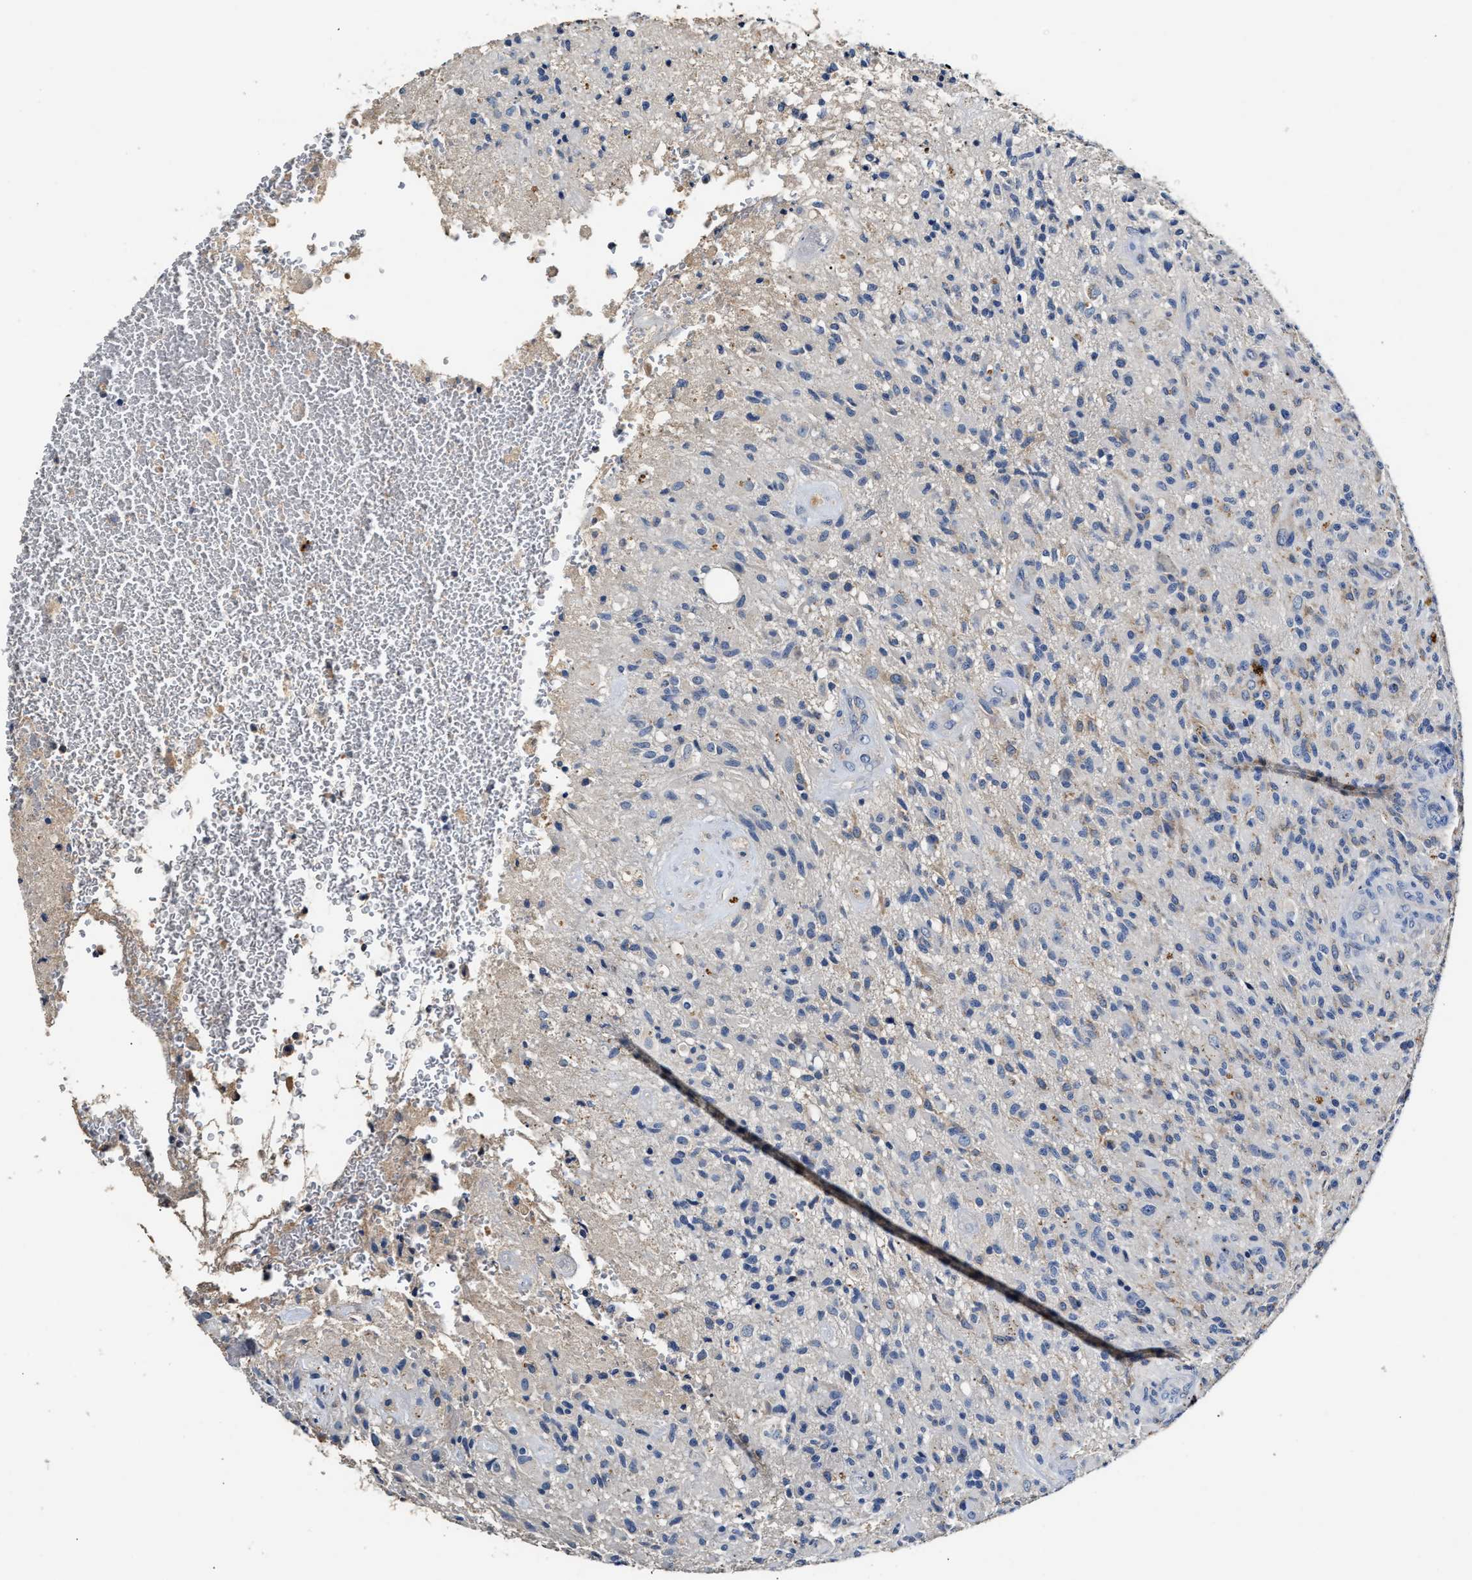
{"staining": {"intensity": "negative", "quantity": "none", "location": "none"}, "tissue": "glioma", "cell_type": "Tumor cells", "image_type": "cancer", "snomed": [{"axis": "morphology", "description": "Glioma, malignant, High grade"}, {"axis": "topography", "description": "Brain"}], "caption": "High magnification brightfield microscopy of malignant high-grade glioma stained with DAB (brown) and counterstained with hematoxylin (blue): tumor cells show no significant positivity.", "gene": "SLCO2B1", "patient": {"sex": "male", "age": 71}}